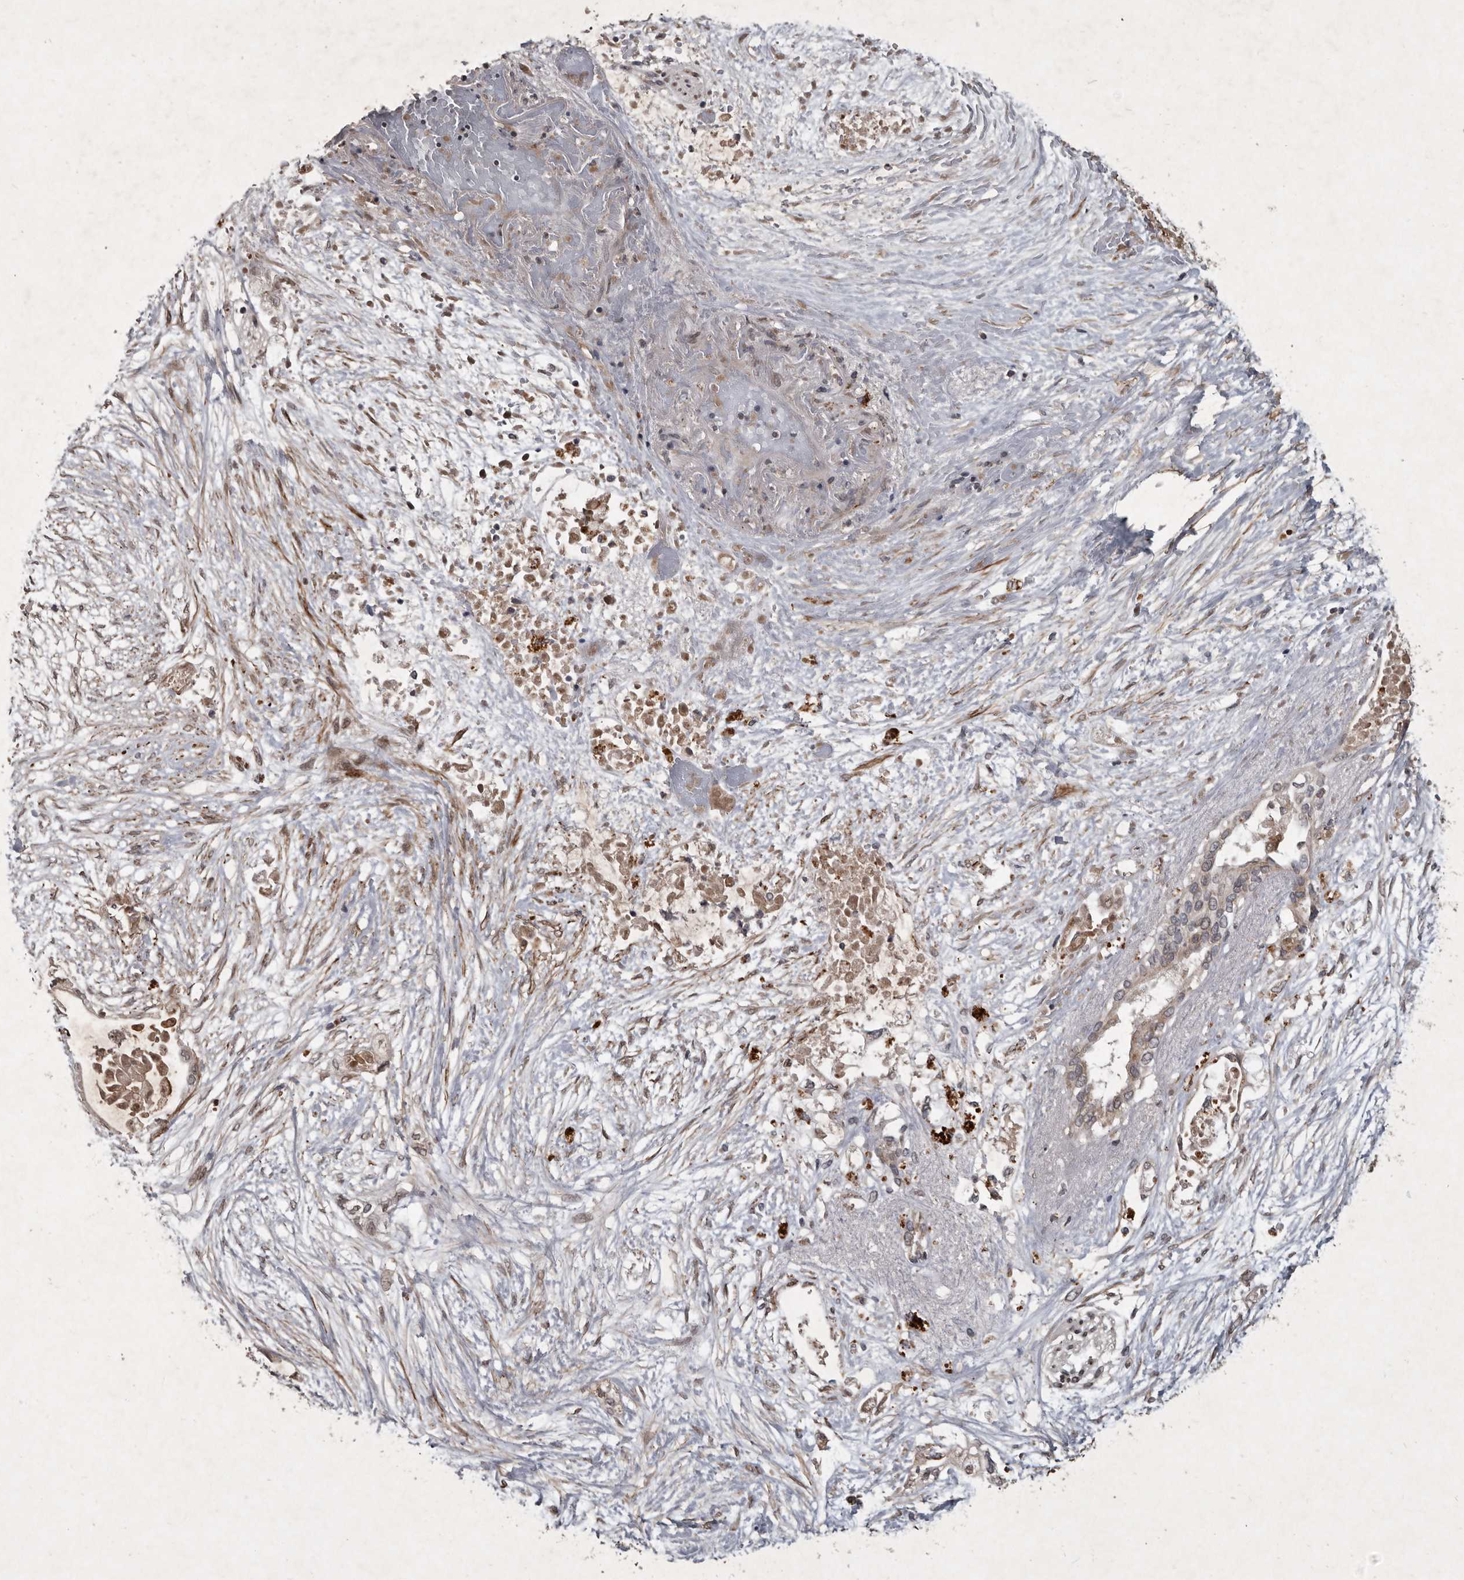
{"staining": {"intensity": "weak", "quantity": ">75%", "location": "cytoplasmic/membranous"}, "tissue": "pancreatic cancer", "cell_type": "Tumor cells", "image_type": "cancer", "snomed": [{"axis": "morphology", "description": "Adenocarcinoma, NOS"}, {"axis": "topography", "description": "Pancreas"}], "caption": "DAB (3,3'-diaminobenzidine) immunohistochemical staining of human pancreatic cancer shows weak cytoplasmic/membranous protein positivity in approximately >75% of tumor cells.", "gene": "MRPS15", "patient": {"sex": "male", "age": 53}}